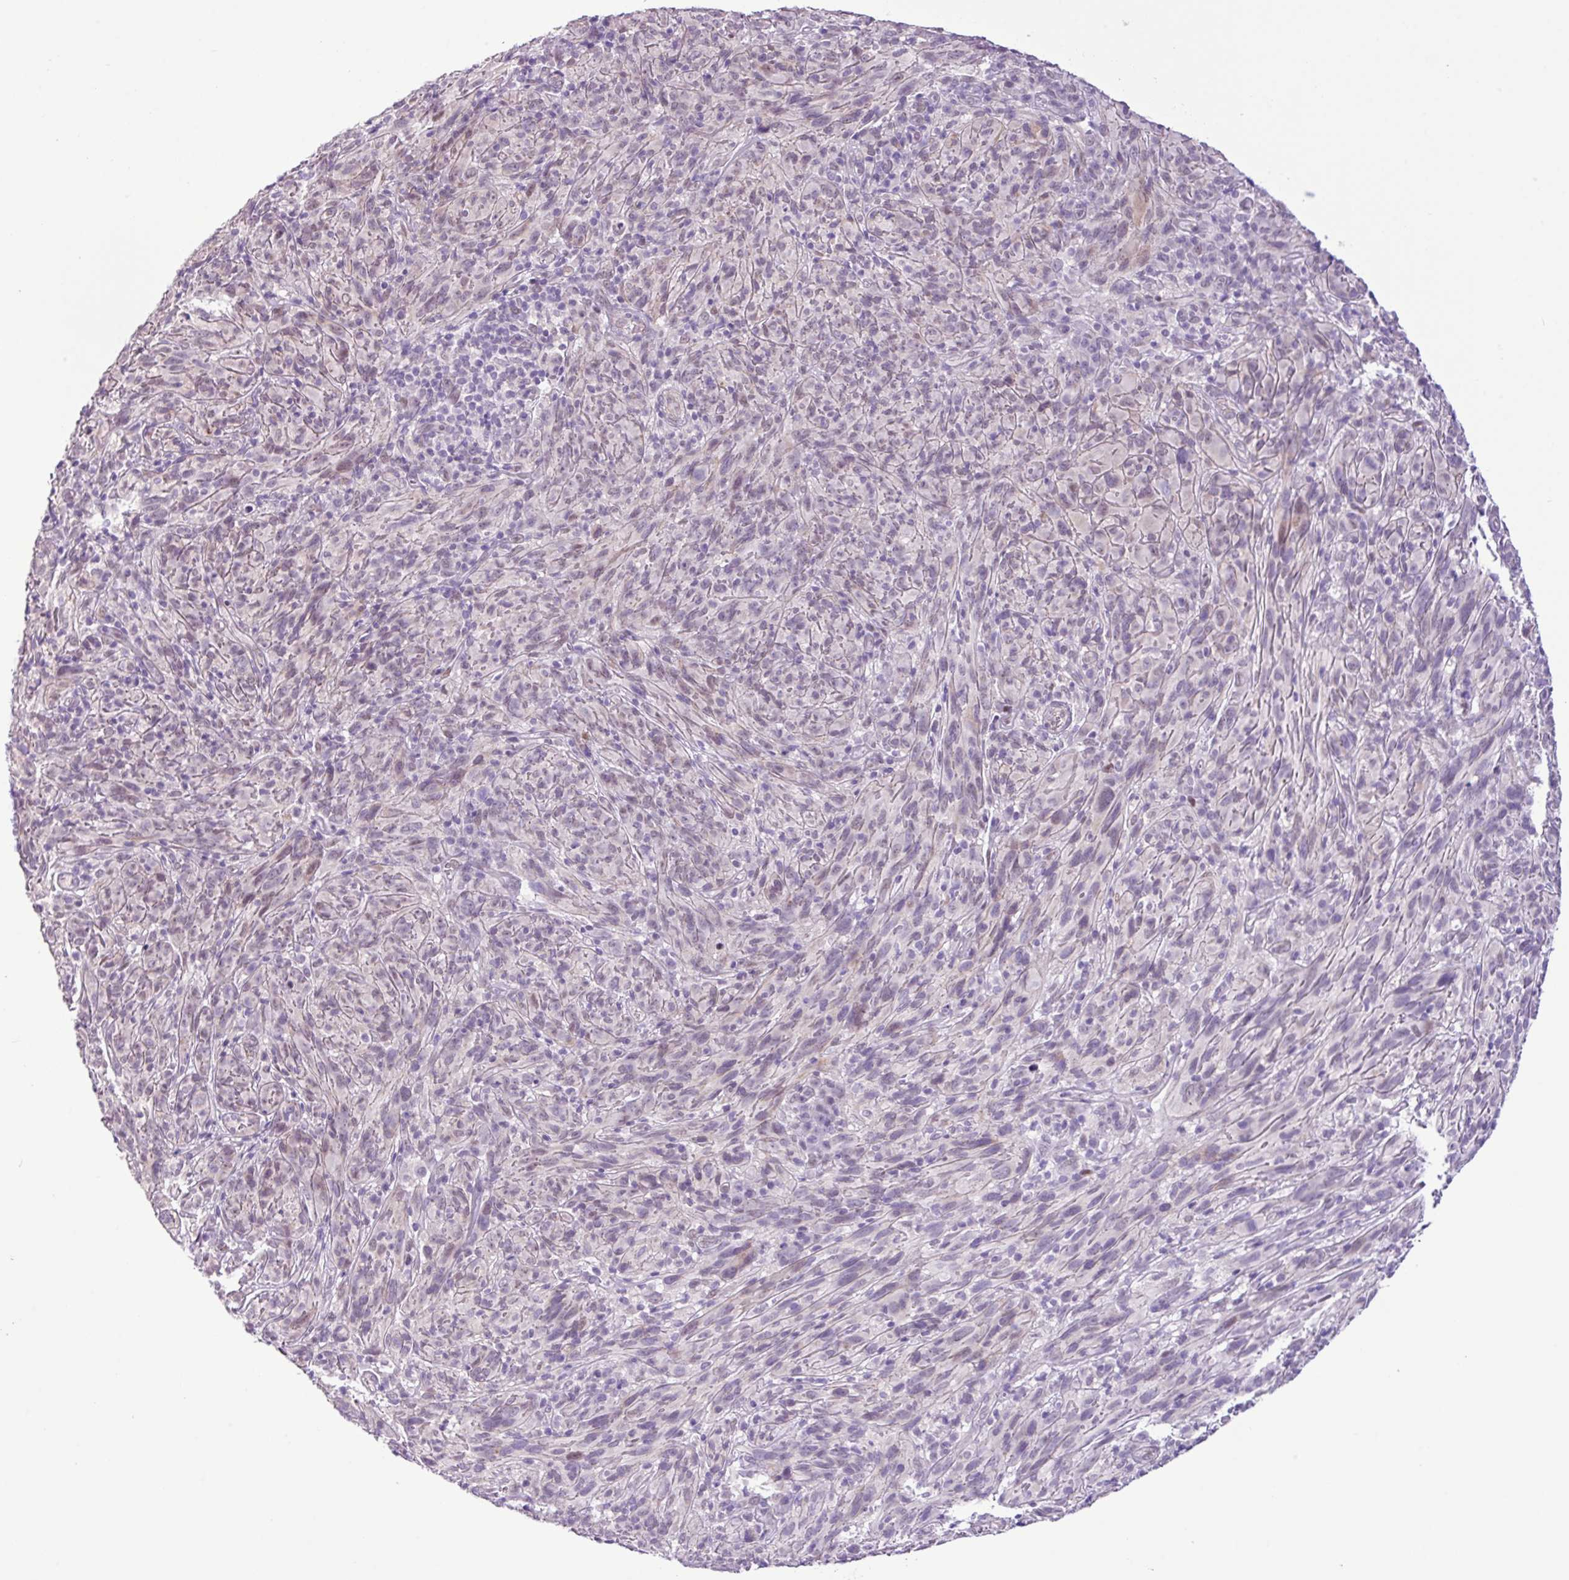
{"staining": {"intensity": "weak", "quantity": "25%-75%", "location": "nuclear"}, "tissue": "melanoma", "cell_type": "Tumor cells", "image_type": "cancer", "snomed": [{"axis": "morphology", "description": "Malignant melanoma, NOS"}, {"axis": "topography", "description": "Skin of head"}], "caption": "Melanoma stained for a protein (brown) reveals weak nuclear positive staining in about 25%-75% of tumor cells.", "gene": "YLPM1", "patient": {"sex": "male", "age": 96}}